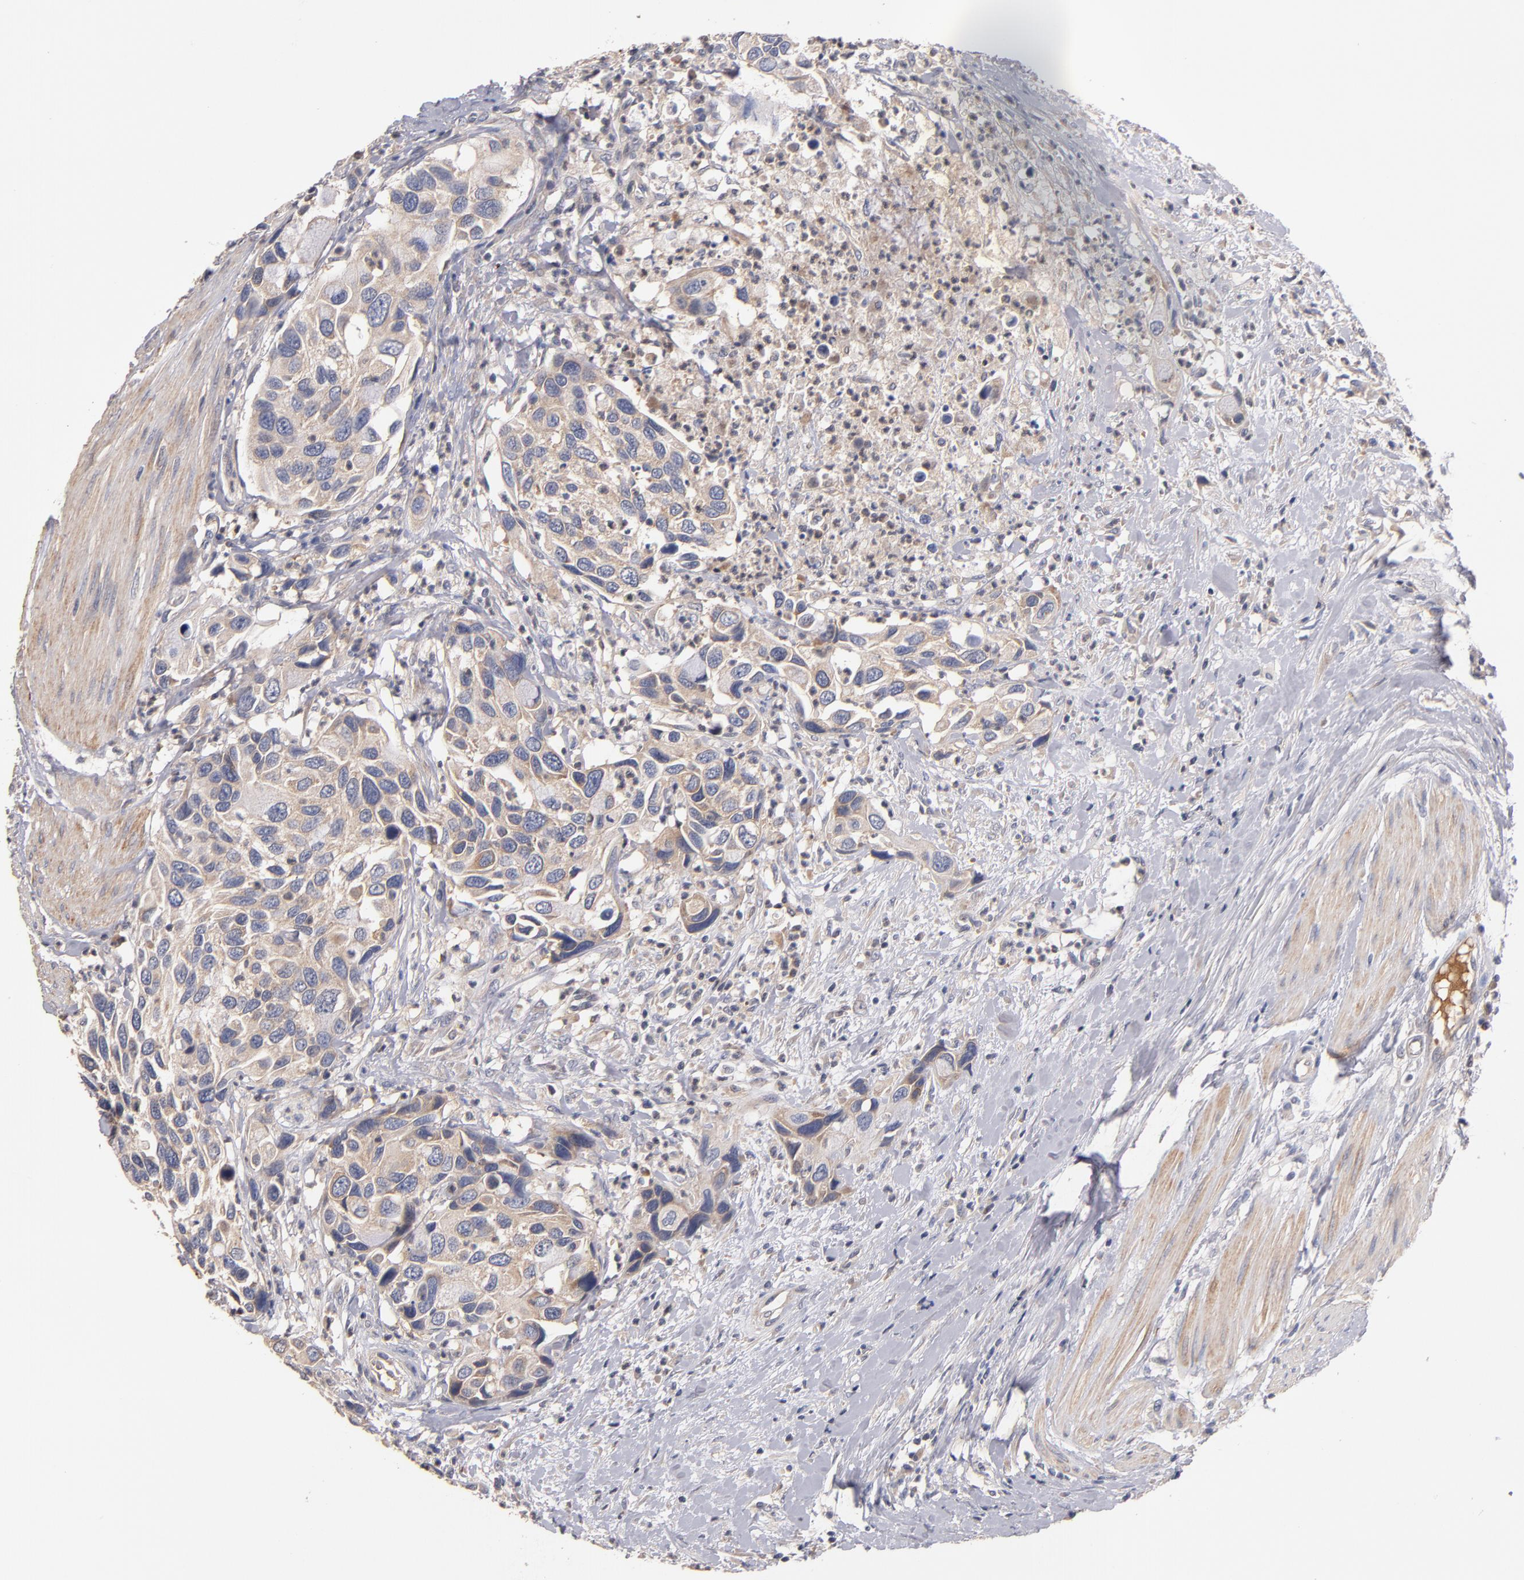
{"staining": {"intensity": "weak", "quantity": ">75%", "location": "cytoplasmic/membranous"}, "tissue": "urothelial cancer", "cell_type": "Tumor cells", "image_type": "cancer", "snomed": [{"axis": "morphology", "description": "Urothelial carcinoma, High grade"}, {"axis": "topography", "description": "Urinary bladder"}], "caption": "Brown immunohistochemical staining in urothelial cancer reveals weak cytoplasmic/membranous expression in about >75% of tumor cells.", "gene": "DACT1", "patient": {"sex": "male", "age": 66}}